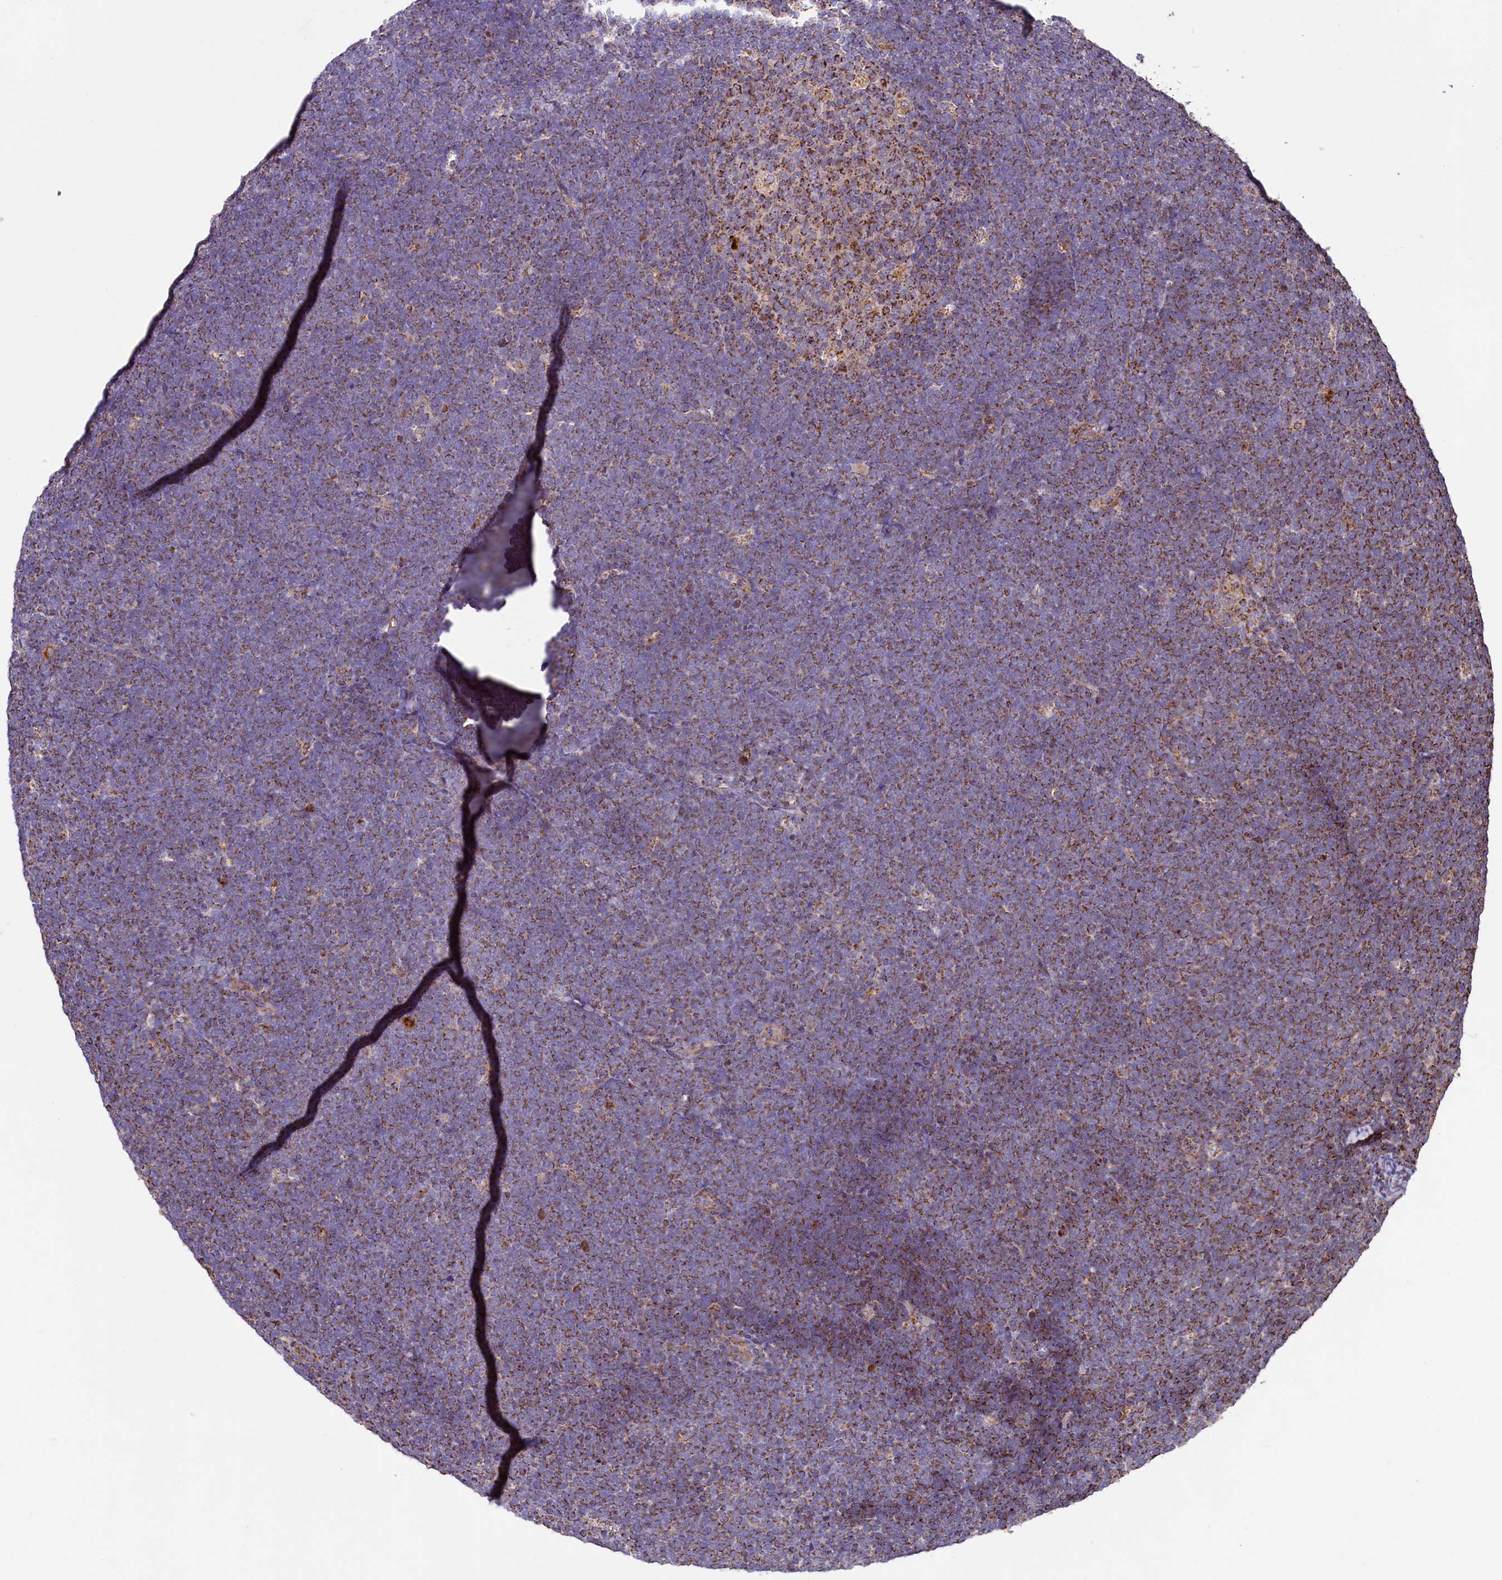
{"staining": {"intensity": "moderate", "quantity": ">75%", "location": "cytoplasmic/membranous"}, "tissue": "lymphoma", "cell_type": "Tumor cells", "image_type": "cancer", "snomed": [{"axis": "morphology", "description": "Malignant lymphoma, non-Hodgkin's type, High grade"}, {"axis": "topography", "description": "Lymph node"}], "caption": "Immunohistochemistry (IHC) (DAB) staining of human high-grade malignant lymphoma, non-Hodgkin's type demonstrates moderate cytoplasmic/membranous protein staining in about >75% of tumor cells.", "gene": "STARD5", "patient": {"sex": "male", "age": 13}}